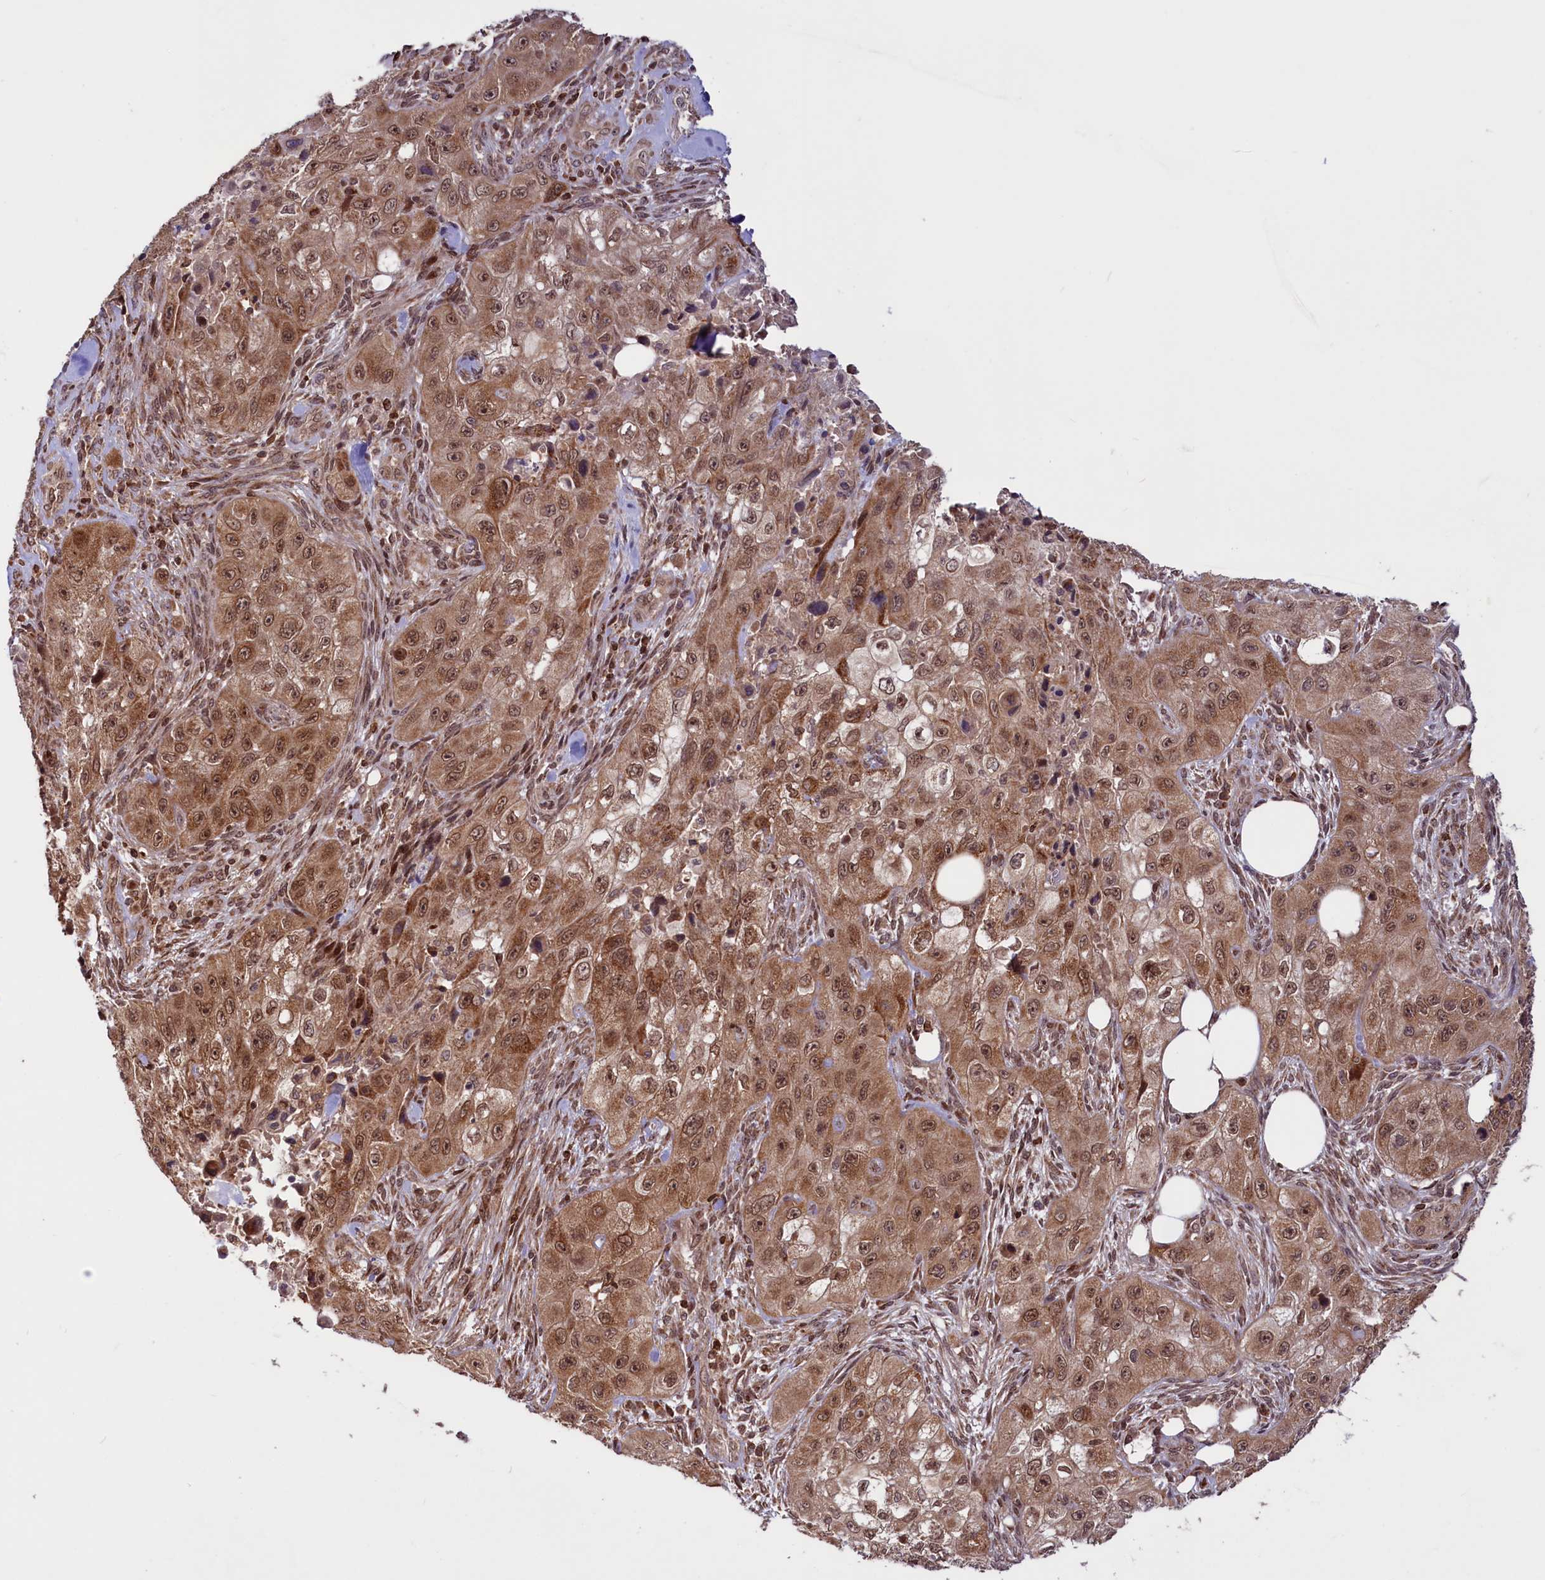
{"staining": {"intensity": "moderate", "quantity": ">75%", "location": "cytoplasmic/membranous,nuclear"}, "tissue": "skin cancer", "cell_type": "Tumor cells", "image_type": "cancer", "snomed": [{"axis": "morphology", "description": "Squamous cell carcinoma, NOS"}, {"axis": "topography", "description": "Skin"}, {"axis": "topography", "description": "Subcutis"}], "caption": "Protein staining by IHC shows moderate cytoplasmic/membranous and nuclear expression in approximately >75% of tumor cells in skin cancer (squamous cell carcinoma). (brown staining indicates protein expression, while blue staining denotes nuclei).", "gene": "PHC3", "patient": {"sex": "male", "age": 73}}